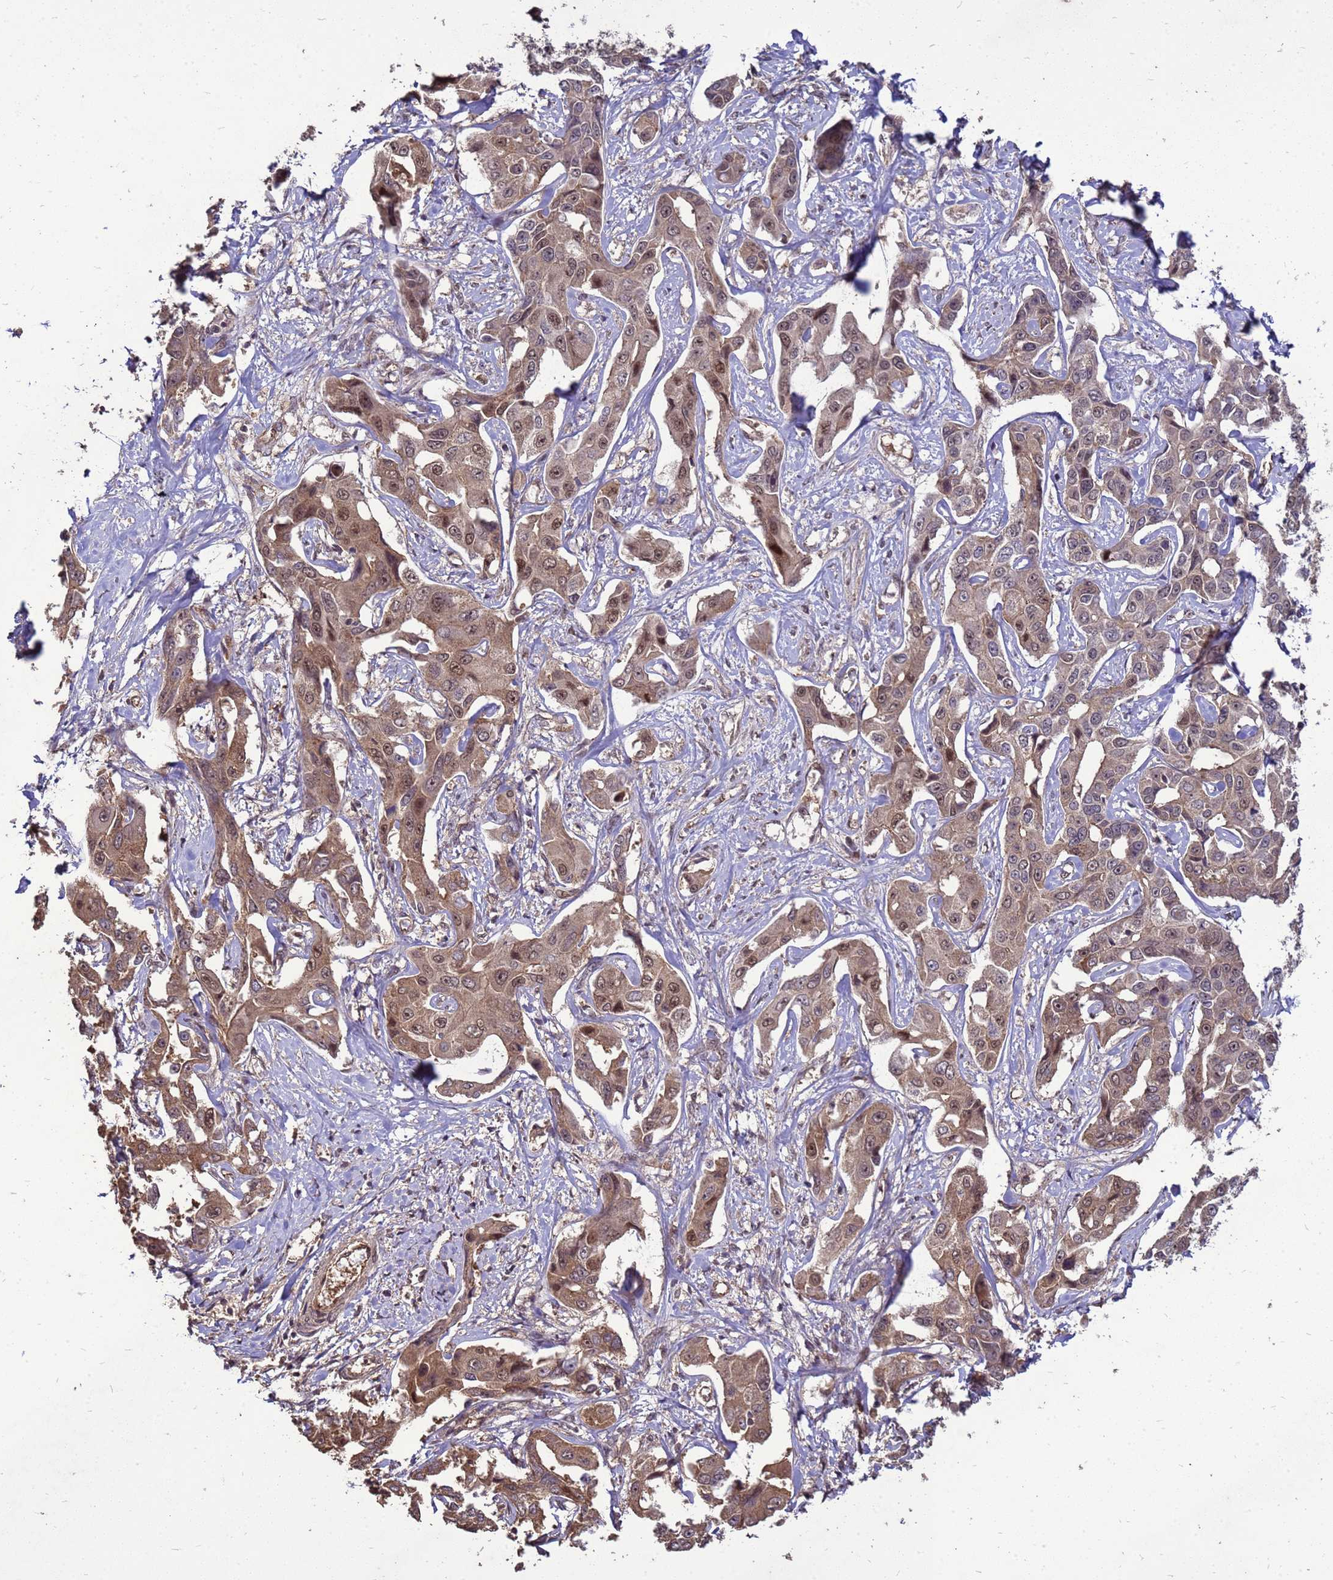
{"staining": {"intensity": "moderate", "quantity": ">75%", "location": "cytoplasmic/membranous,nuclear"}, "tissue": "liver cancer", "cell_type": "Tumor cells", "image_type": "cancer", "snomed": [{"axis": "morphology", "description": "Cholangiocarcinoma"}, {"axis": "topography", "description": "Liver"}], "caption": "Immunohistochemical staining of human cholangiocarcinoma (liver) shows medium levels of moderate cytoplasmic/membranous and nuclear protein expression in about >75% of tumor cells.", "gene": "CRBN", "patient": {"sex": "male", "age": 59}}